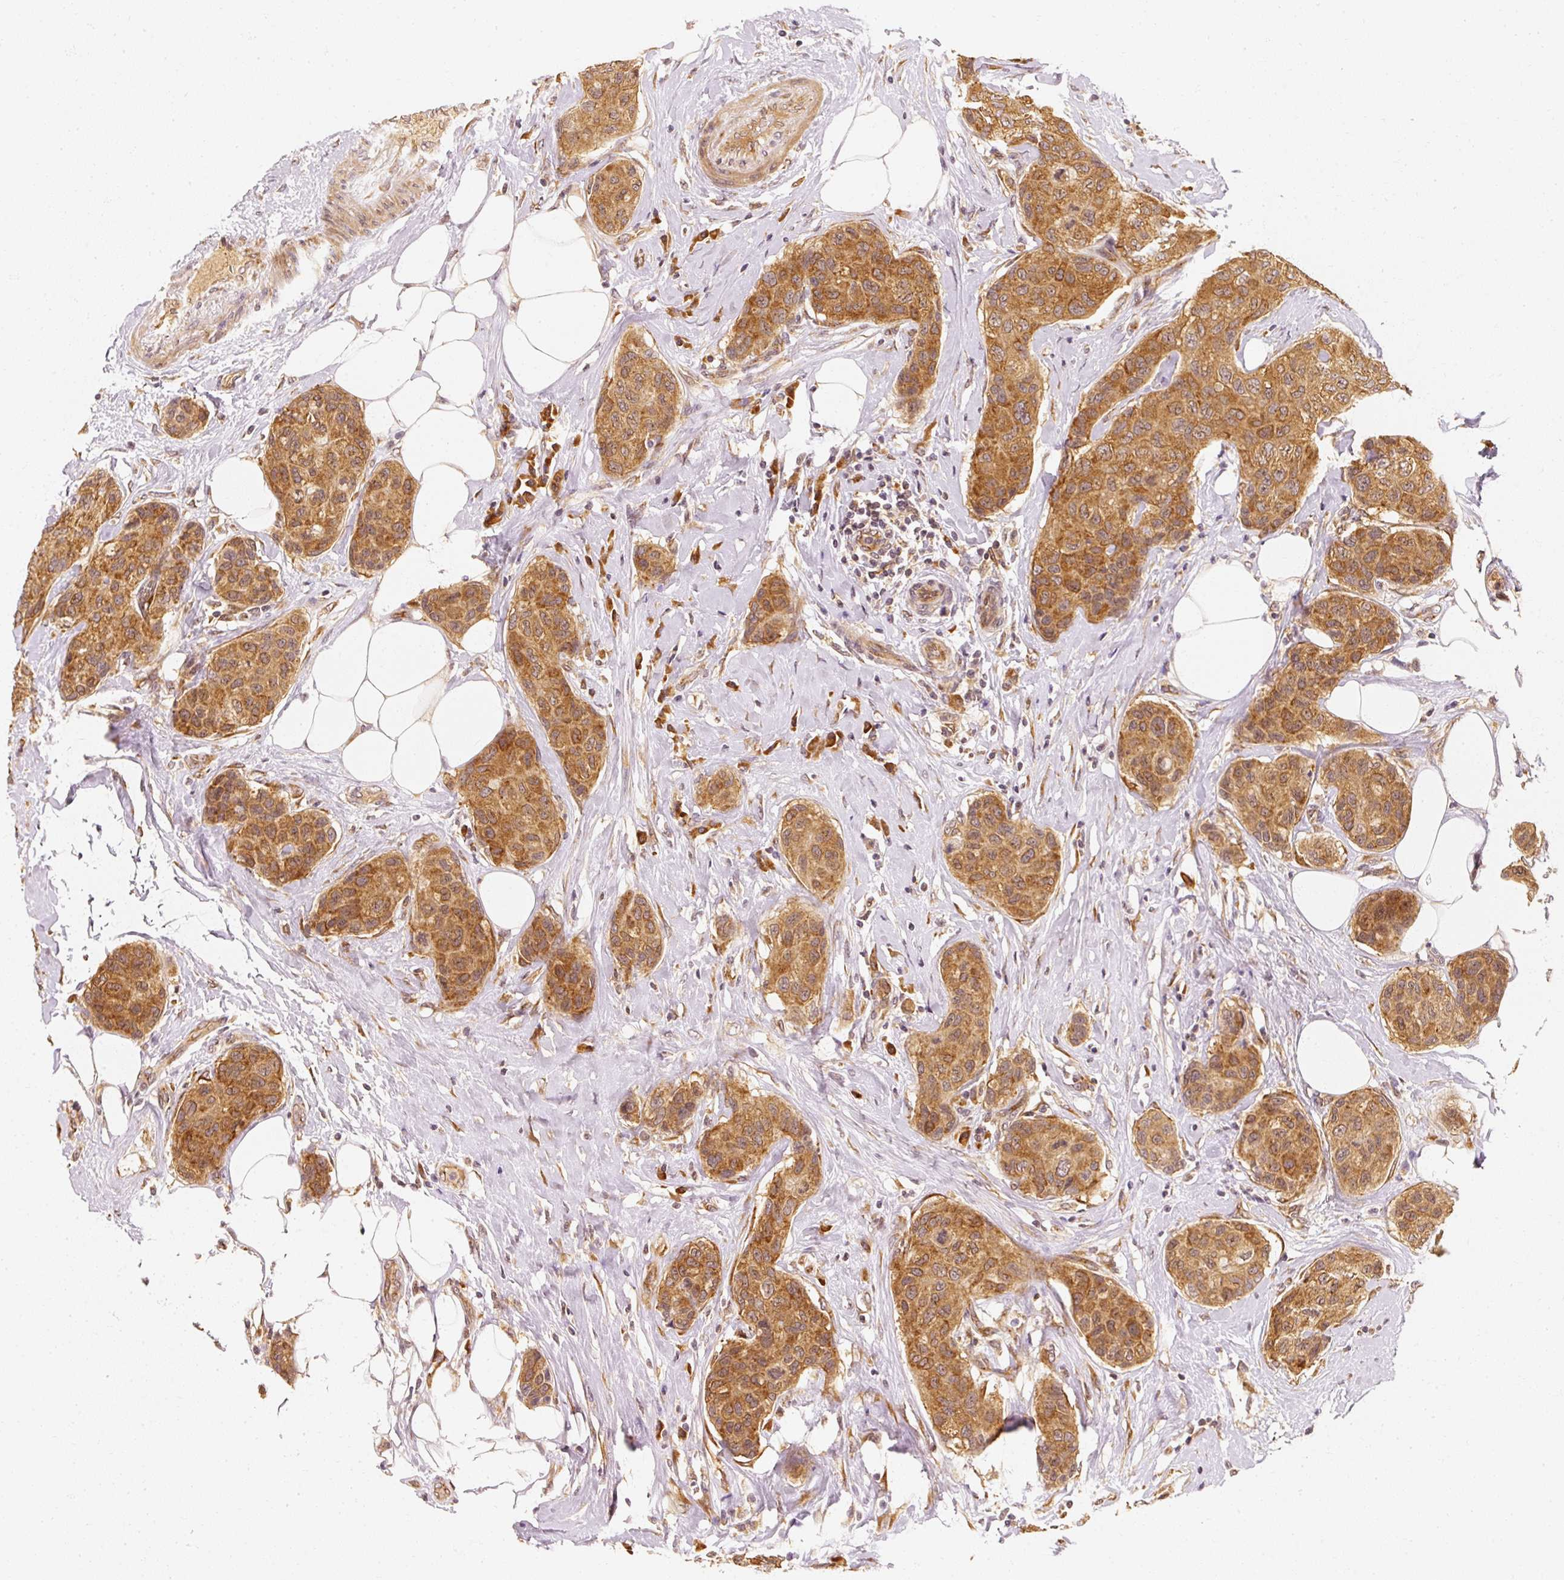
{"staining": {"intensity": "strong", "quantity": ">75%", "location": "cytoplasmic/membranous"}, "tissue": "breast cancer", "cell_type": "Tumor cells", "image_type": "cancer", "snomed": [{"axis": "morphology", "description": "Duct carcinoma"}, {"axis": "topography", "description": "Breast"}, {"axis": "topography", "description": "Lymph node"}], "caption": "Infiltrating ductal carcinoma (breast) stained with a brown dye reveals strong cytoplasmic/membranous positive positivity in approximately >75% of tumor cells.", "gene": "EEF1A2", "patient": {"sex": "female", "age": 80}}